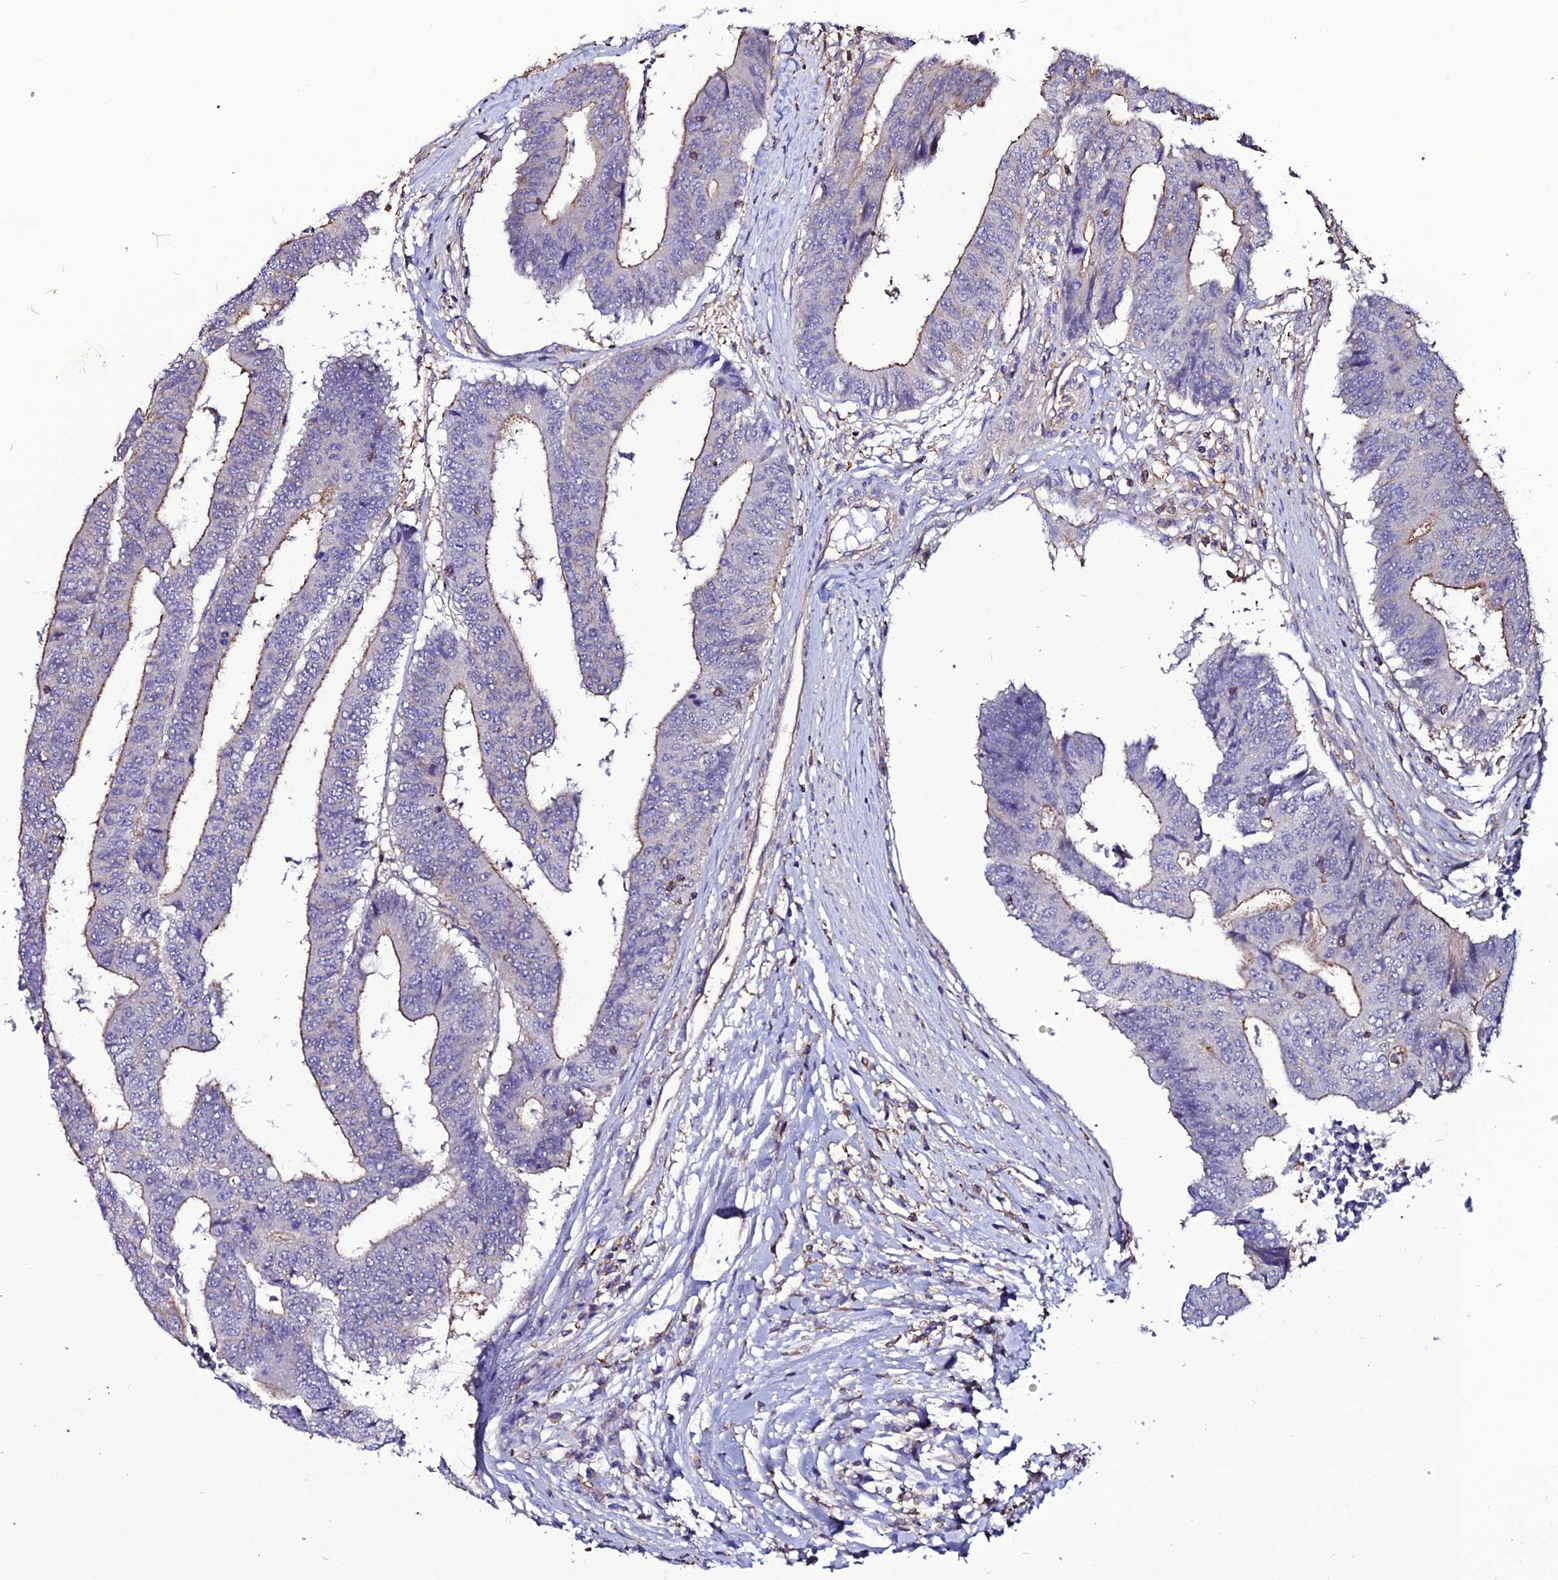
{"staining": {"intensity": "negative", "quantity": "none", "location": "none"}, "tissue": "colorectal cancer", "cell_type": "Tumor cells", "image_type": "cancer", "snomed": [{"axis": "morphology", "description": "Adenocarcinoma, NOS"}, {"axis": "topography", "description": "Rectum"}], "caption": "Immunohistochemistry (IHC) photomicrograph of human adenocarcinoma (colorectal) stained for a protein (brown), which reveals no positivity in tumor cells.", "gene": "USP17L15", "patient": {"sex": "male", "age": 84}}